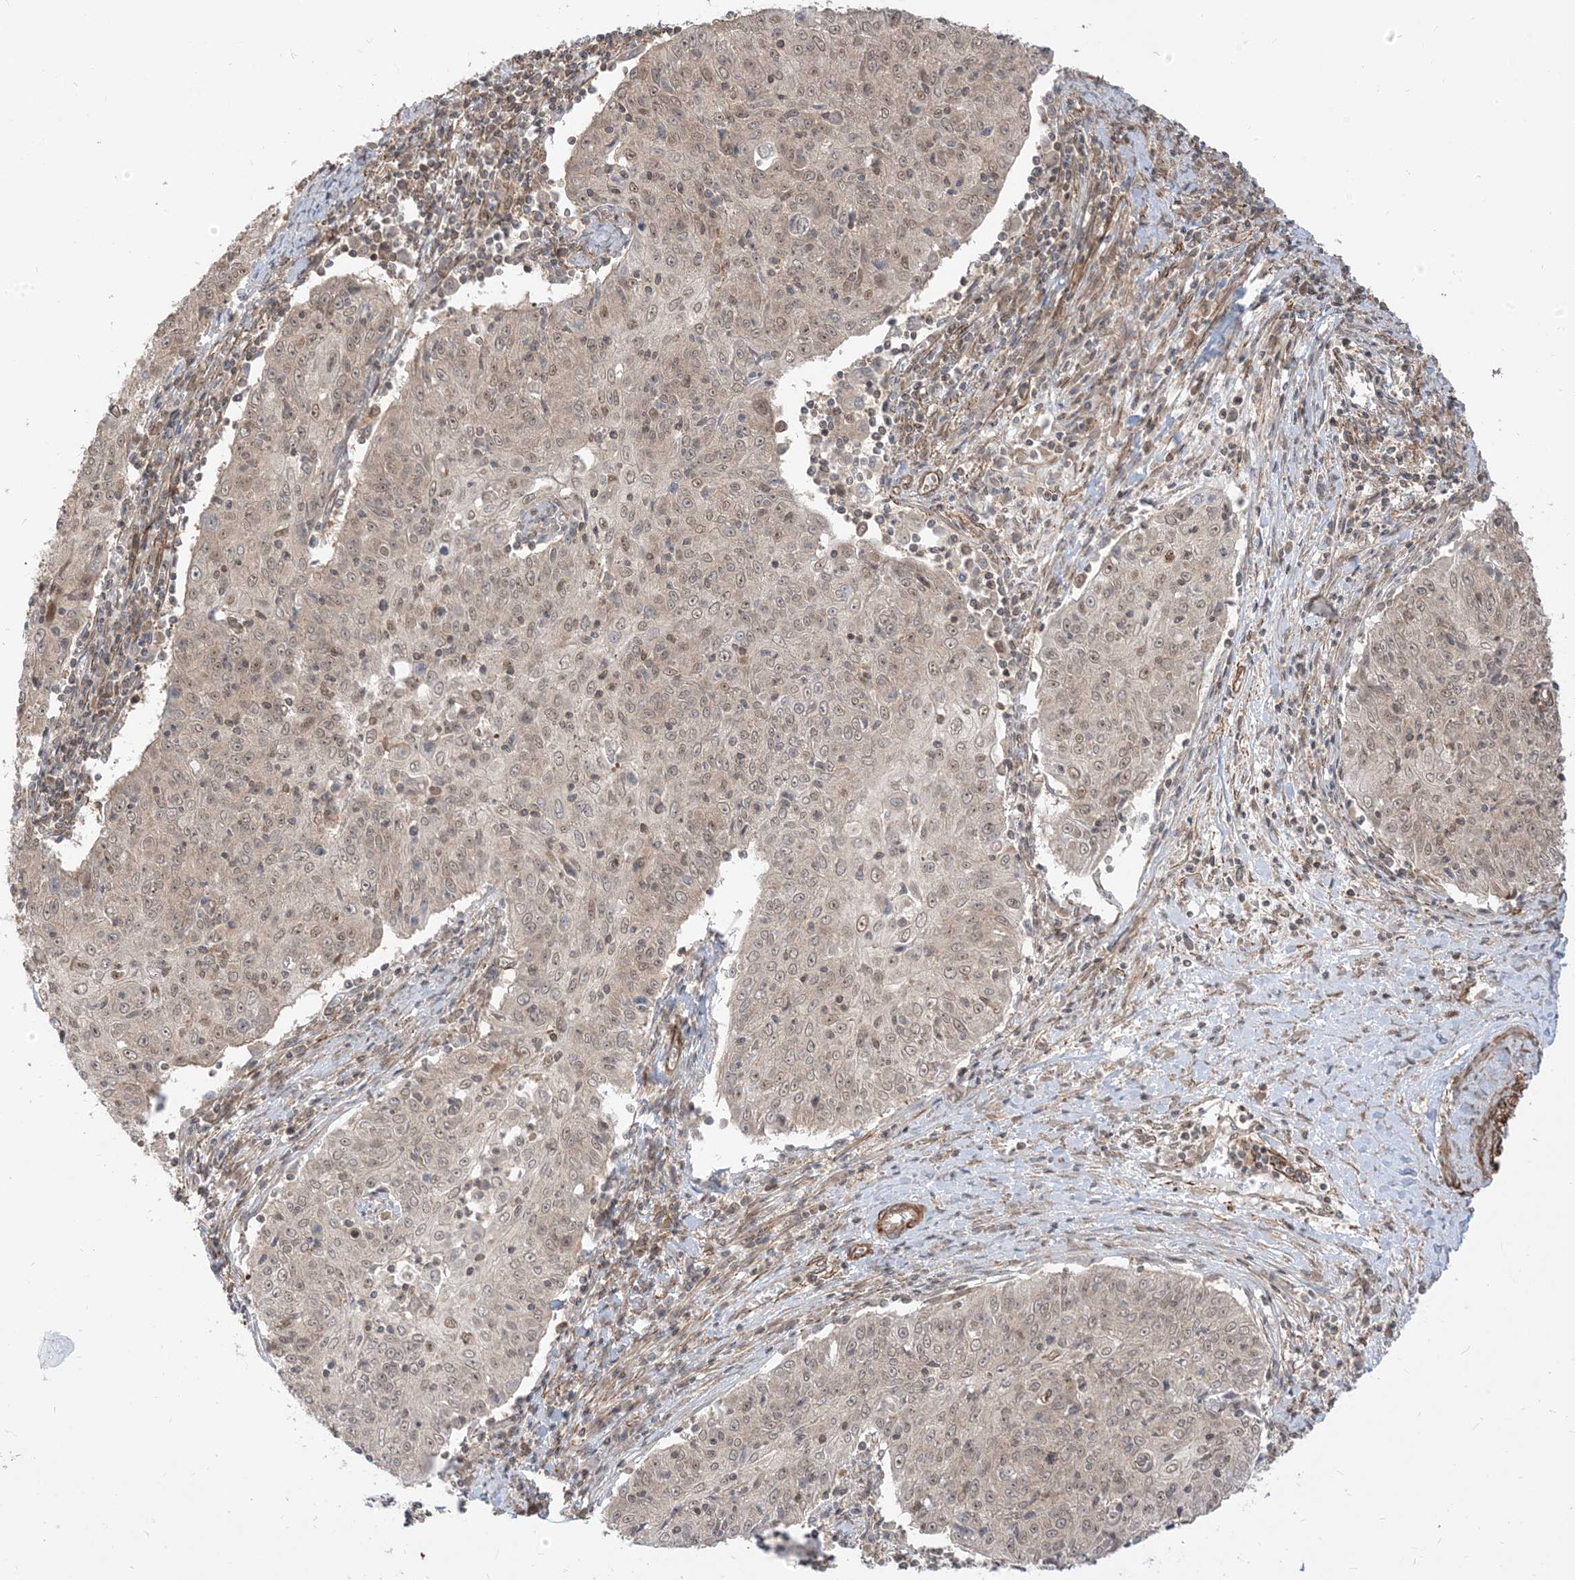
{"staining": {"intensity": "weak", "quantity": "25%-75%", "location": "nuclear"}, "tissue": "cervical cancer", "cell_type": "Tumor cells", "image_type": "cancer", "snomed": [{"axis": "morphology", "description": "Squamous cell carcinoma, NOS"}, {"axis": "topography", "description": "Cervix"}], "caption": "Cervical cancer (squamous cell carcinoma) stained for a protein (brown) reveals weak nuclear positive positivity in approximately 25%-75% of tumor cells.", "gene": "TBCC", "patient": {"sex": "female", "age": 48}}